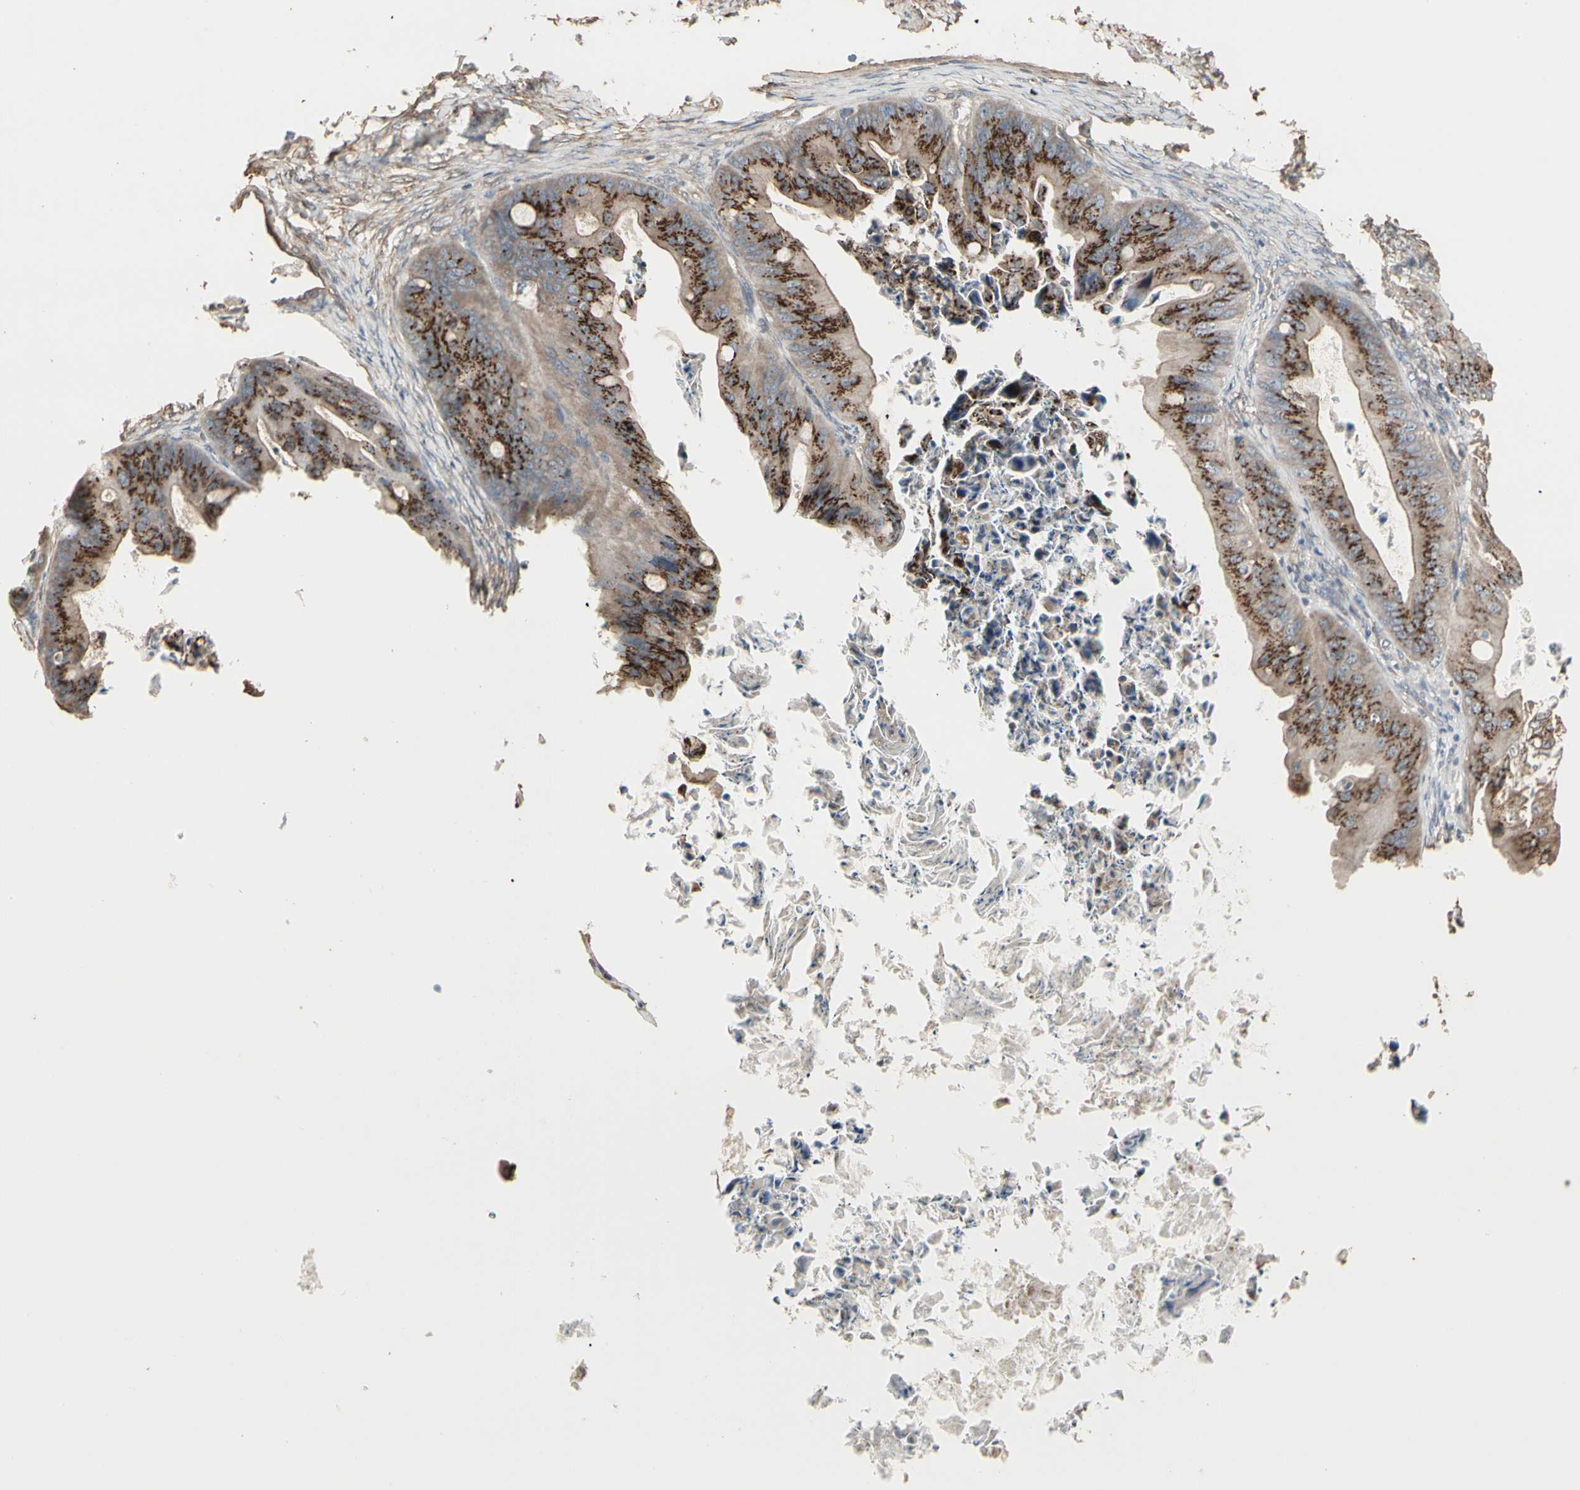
{"staining": {"intensity": "strong", "quantity": ">75%", "location": "cytoplasmic/membranous"}, "tissue": "ovarian cancer", "cell_type": "Tumor cells", "image_type": "cancer", "snomed": [{"axis": "morphology", "description": "Cystadenocarcinoma, mucinous, NOS"}, {"axis": "topography", "description": "Ovary"}], "caption": "Immunohistochemical staining of ovarian cancer (mucinous cystadenocarcinoma) demonstrates high levels of strong cytoplasmic/membranous staining in approximately >75% of tumor cells. The staining was performed using DAB to visualize the protein expression in brown, while the nuclei were stained in blue with hematoxylin (Magnification: 20x).", "gene": "GALNT3", "patient": {"sex": "female", "age": 37}}